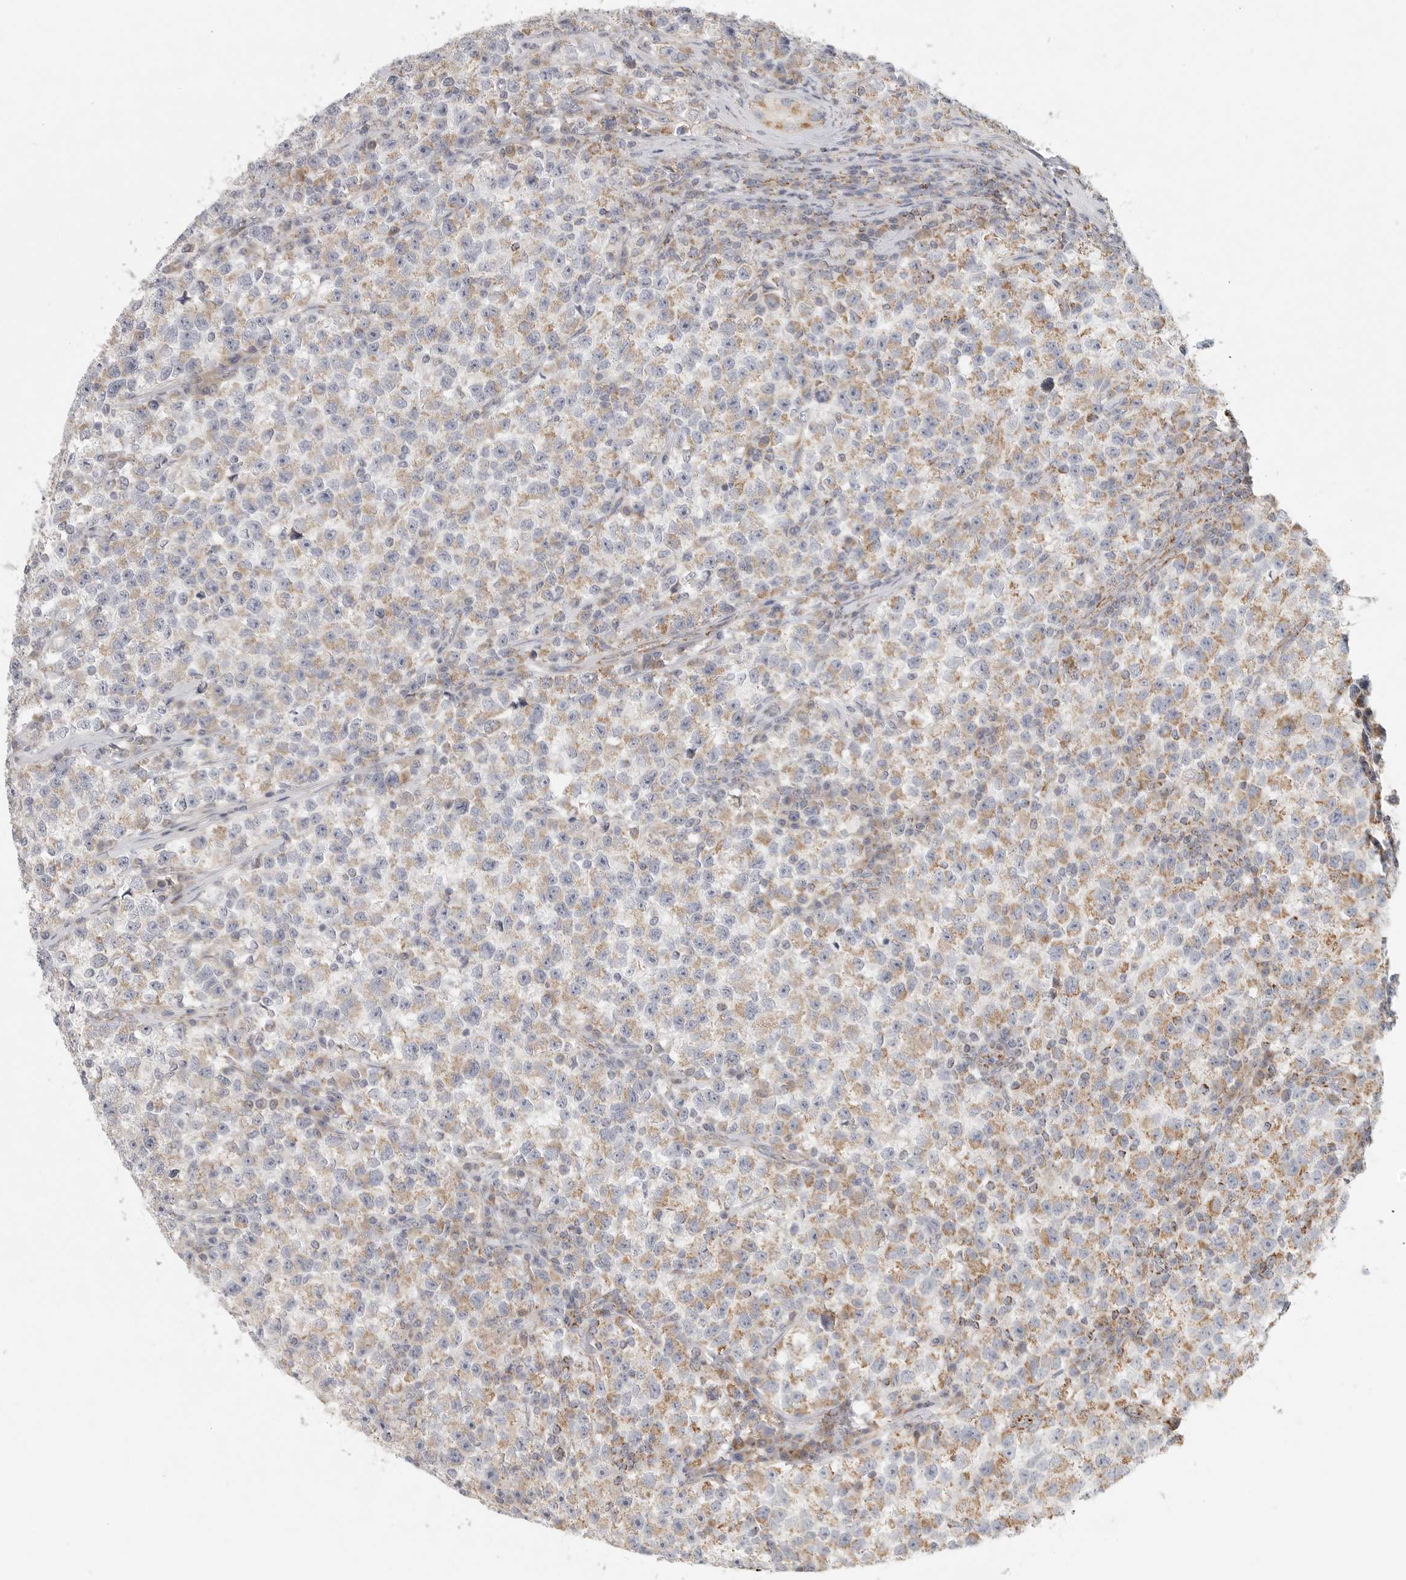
{"staining": {"intensity": "moderate", "quantity": ">75%", "location": "cytoplasmic/membranous"}, "tissue": "testis cancer", "cell_type": "Tumor cells", "image_type": "cancer", "snomed": [{"axis": "morphology", "description": "Seminoma, NOS"}, {"axis": "topography", "description": "Testis"}], "caption": "Seminoma (testis) stained for a protein (brown) displays moderate cytoplasmic/membranous positive expression in about >75% of tumor cells.", "gene": "SLC25A26", "patient": {"sex": "male", "age": 22}}